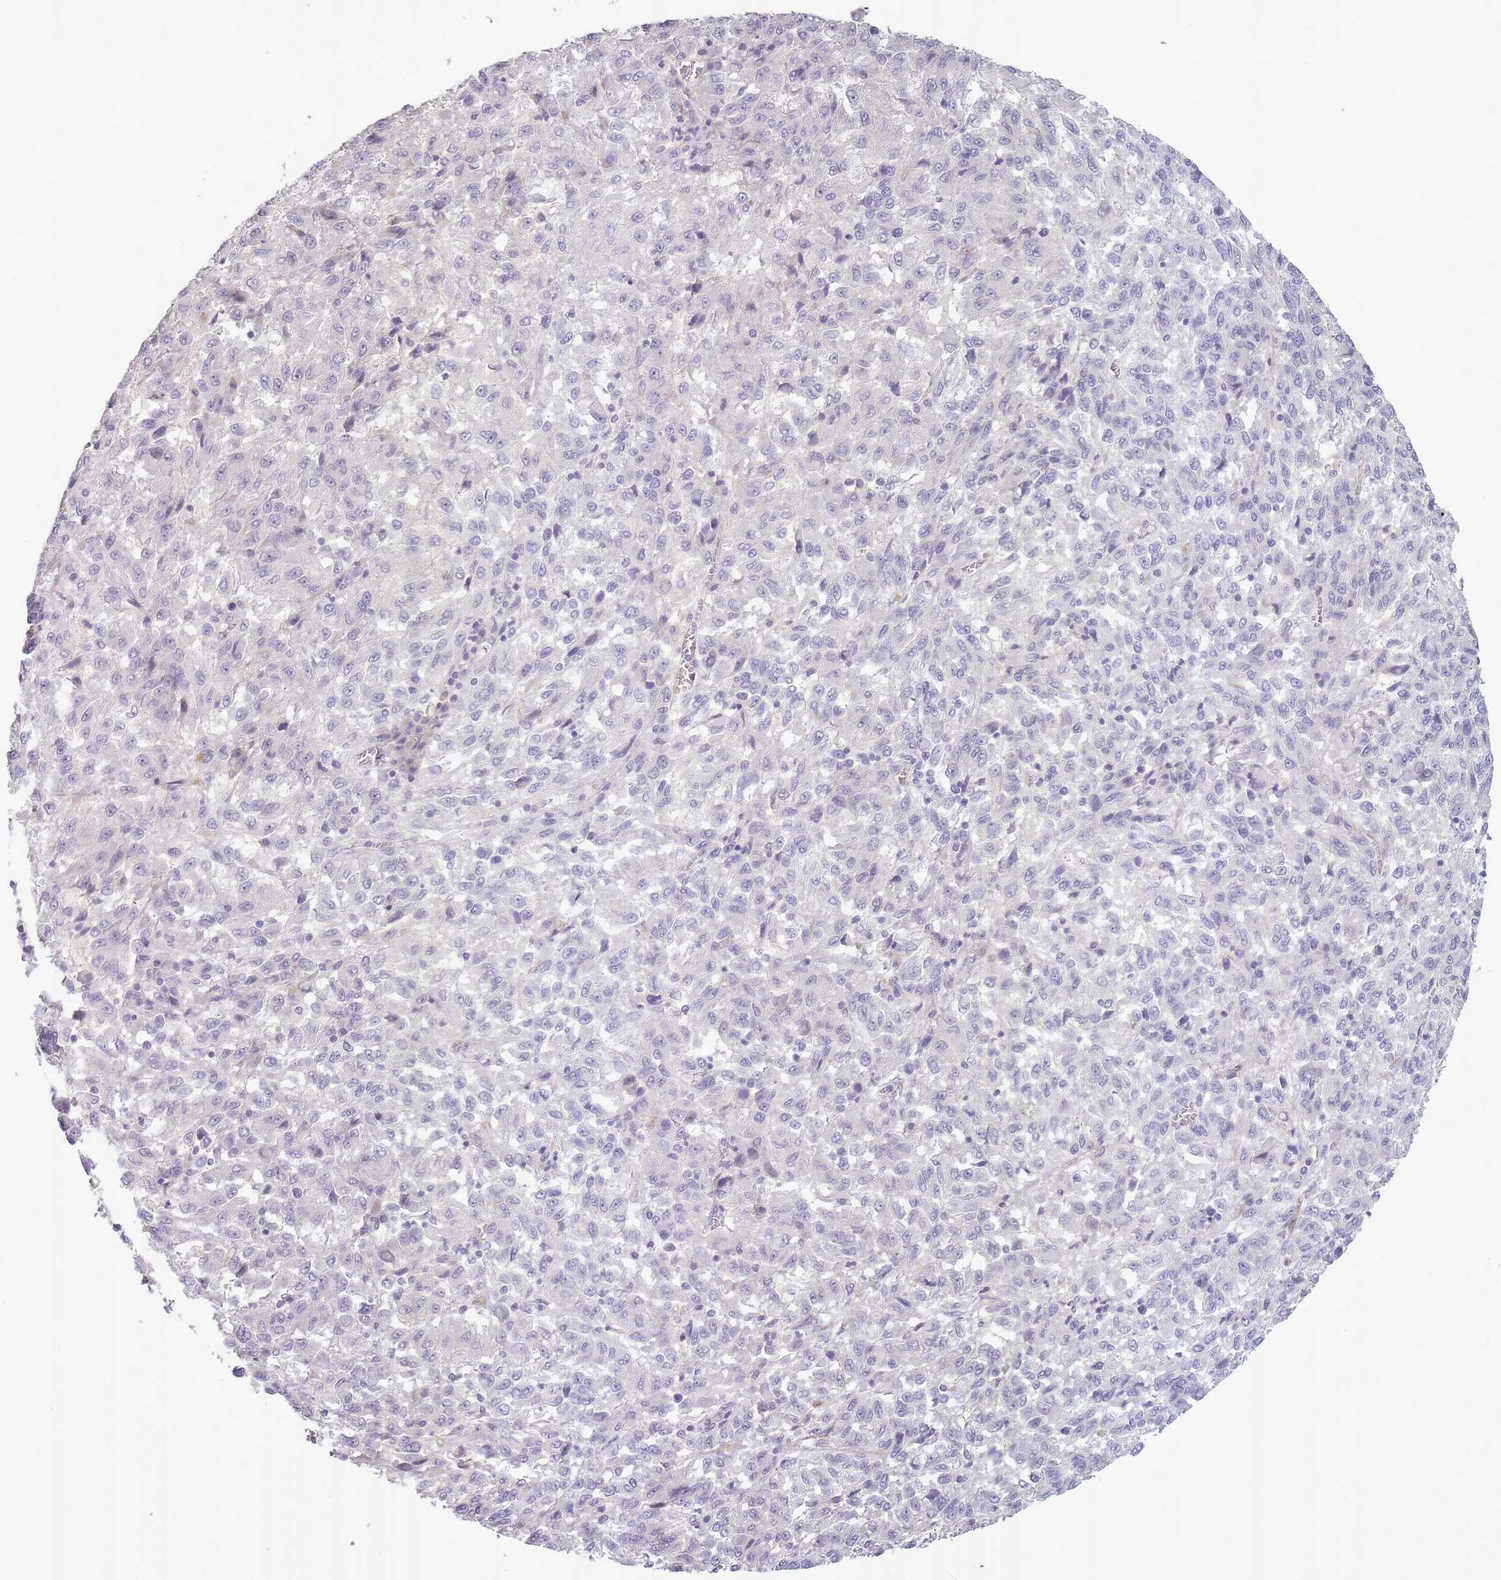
{"staining": {"intensity": "negative", "quantity": "none", "location": "none"}, "tissue": "melanoma", "cell_type": "Tumor cells", "image_type": "cancer", "snomed": [{"axis": "morphology", "description": "Malignant melanoma, Metastatic site"}, {"axis": "topography", "description": "Lung"}], "caption": "An image of human melanoma is negative for staining in tumor cells.", "gene": "SLC8A2", "patient": {"sex": "male", "age": 64}}